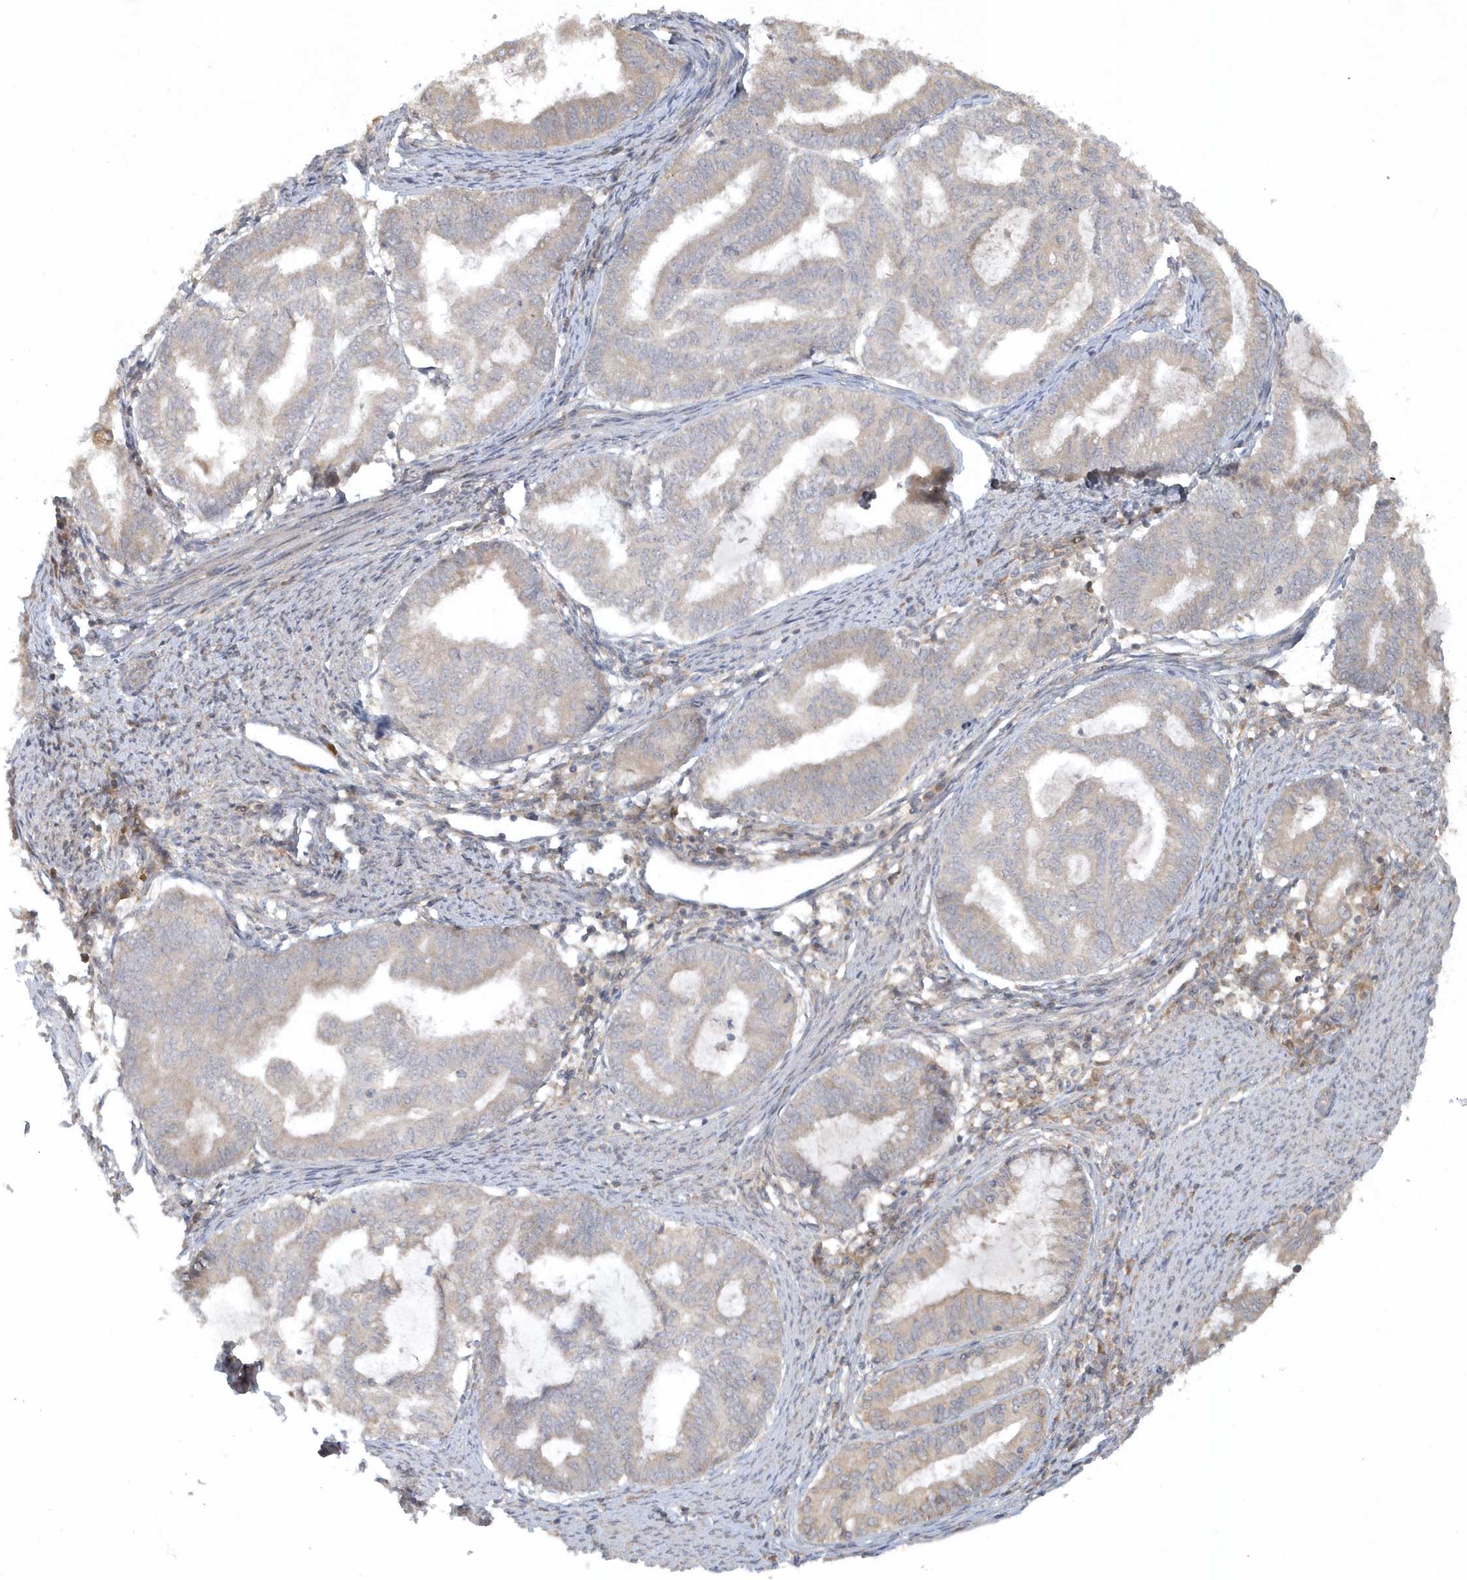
{"staining": {"intensity": "negative", "quantity": "none", "location": "none"}, "tissue": "endometrial cancer", "cell_type": "Tumor cells", "image_type": "cancer", "snomed": [{"axis": "morphology", "description": "Adenocarcinoma, NOS"}, {"axis": "topography", "description": "Endometrium"}], "caption": "The immunohistochemistry (IHC) photomicrograph has no significant expression in tumor cells of adenocarcinoma (endometrial) tissue.", "gene": "THG1L", "patient": {"sex": "female", "age": 79}}